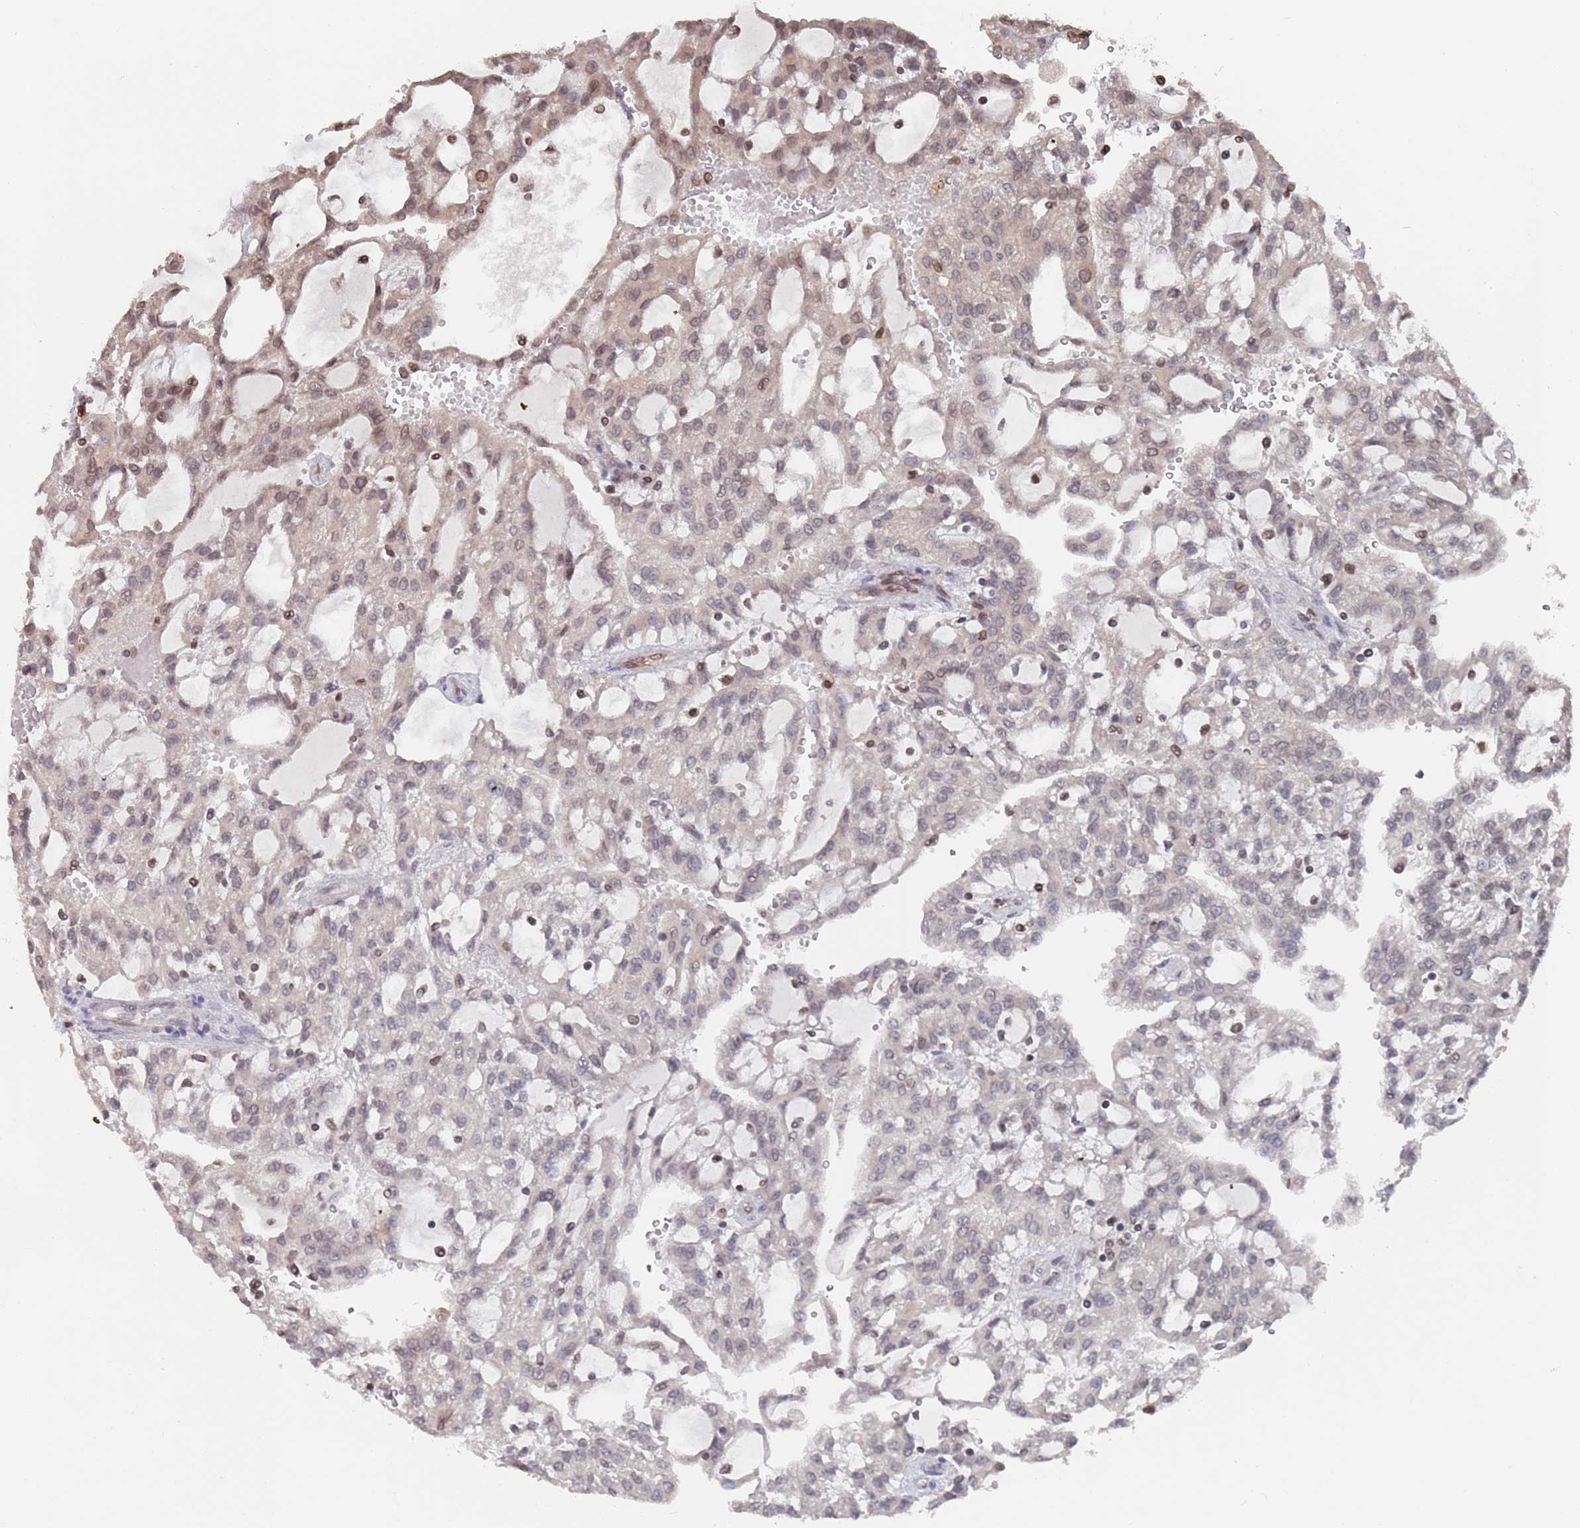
{"staining": {"intensity": "weak", "quantity": "25%-75%", "location": "nuclear"}, "tissue": "renal cancer", "cell_type": "Tumor cells", "image_type": "cancer", "snomed": [{"axis": "morphology", "description": "Adenocarcinoma, NOS"}, {"axis": "topography", "description": "Kidney"}], "caption": "Weak nuclear staining for a protein is present in approximately 25%-75% of tumor cells of adenocarcinoma (renal) using immunohistochemistry.", "gene": "SDHAF3", "patient": {"sex": "male", "age": 63}}